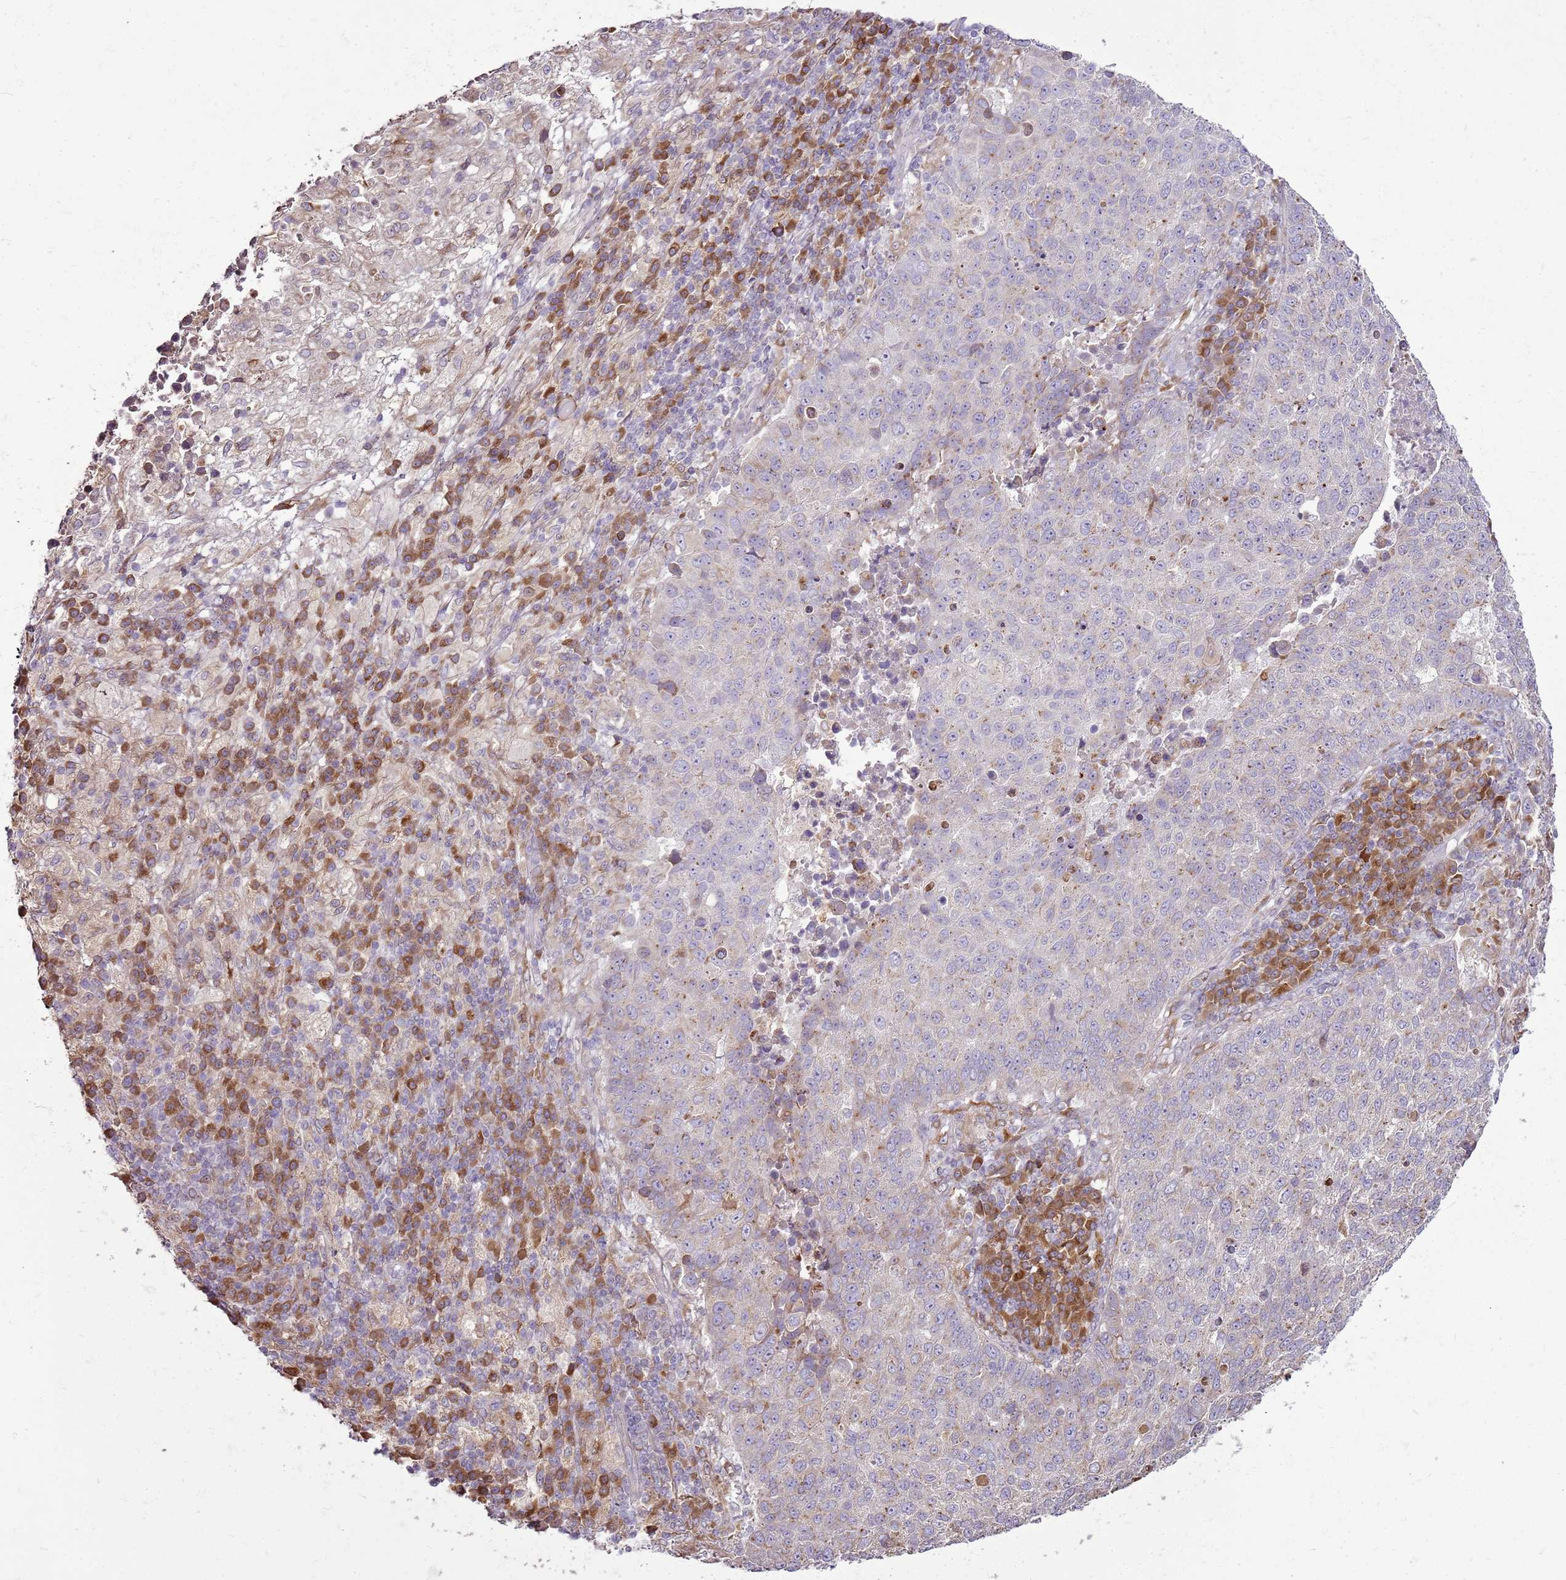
{"staining": {"intensity": "weak", "quantity": "<25%", "location": "cytoplasmic/membranous"}, "tissue": "lung cancer", "cell_type": "Tumor cells", "image_type": "cancer", "snomed": [{"axis": "morphology", "description": "Squamous cell carcinoma, NOS"}, {"axis": "topography", "description": "Lung"}], "caption": "This is an IHC histopathology image of squamous cell carcinoma (lung). There is no expression in tumor cells.", "gene": "TMED10", "patient": {"sex": "male", "age": 73}}